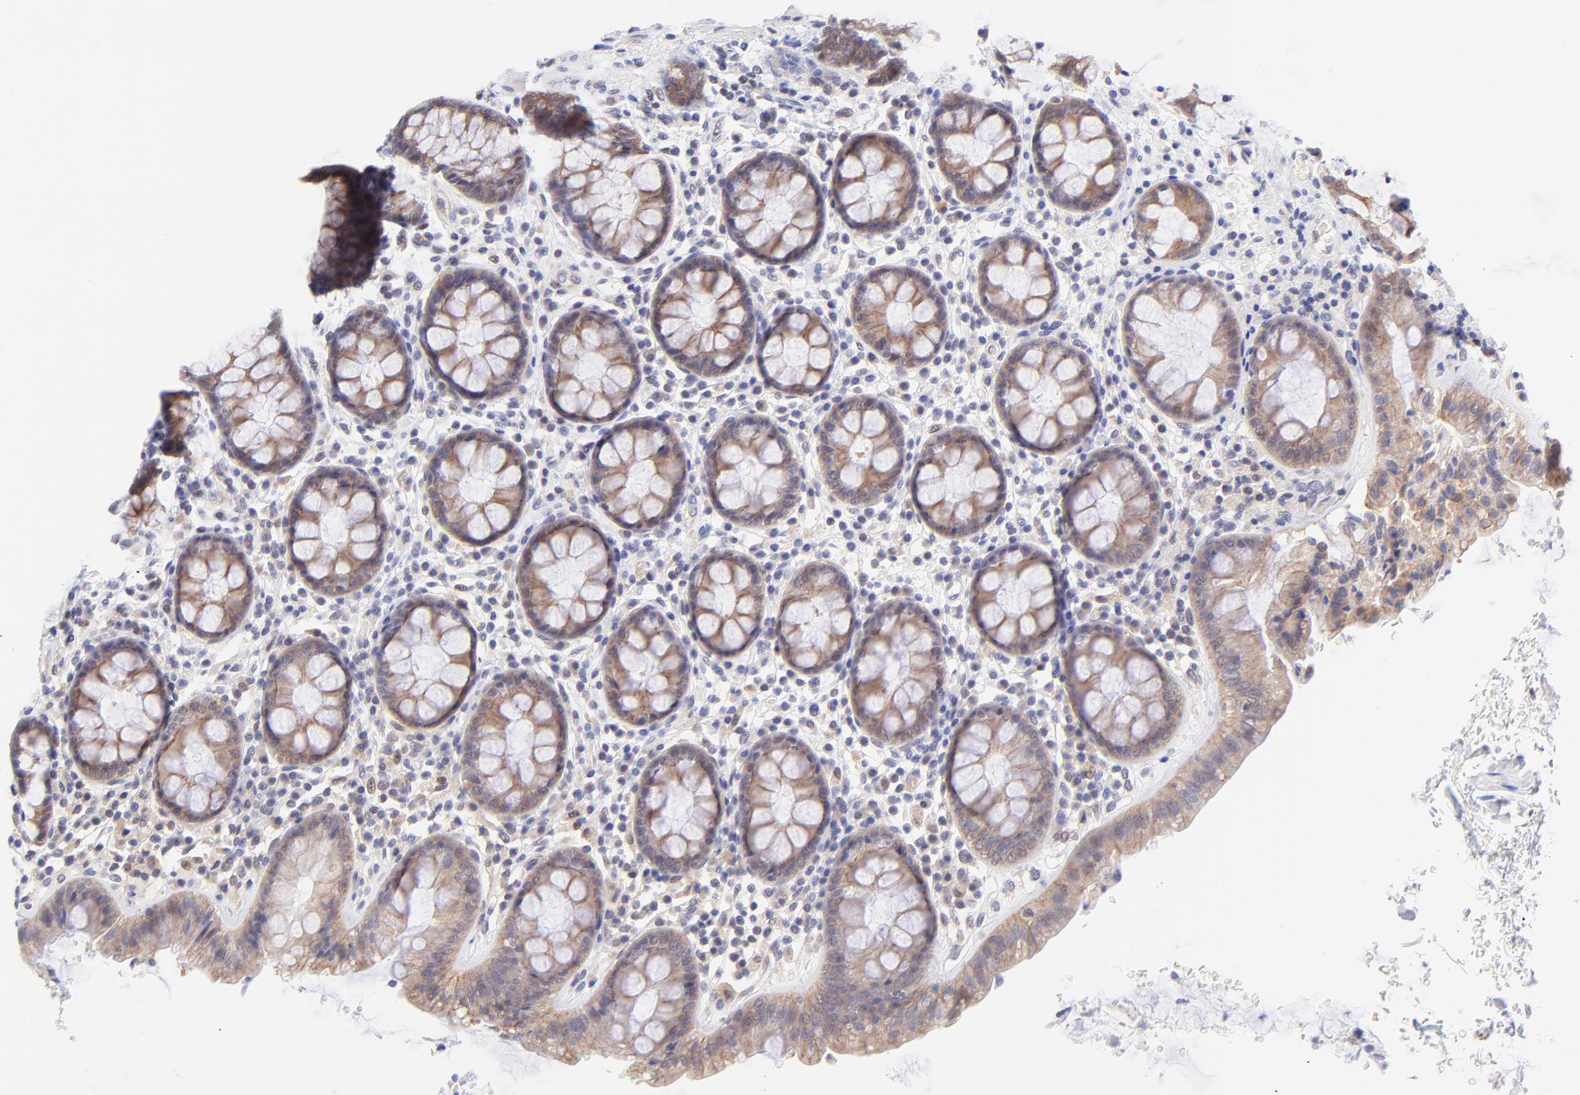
{"staining": {"intensity": "weak", "quantity": ">75%", "location": "cytoplasmic/membranous"}, "tissue": "rectum", "cell_type": "Glandular cells", "image_type": "normal", "snomed": [{"axis": "morphology", "description": "Normal tissue, NOS"}, {"axis": "topography", "description": "Rectum"}], "caption": "Protein analysis of normal rectum demonstrates weak cytoplasmic/membranous positivity in about >75% of glandular cells.", "gene": "PBDC1", "patient": {"sex": "male", "age": 92}}